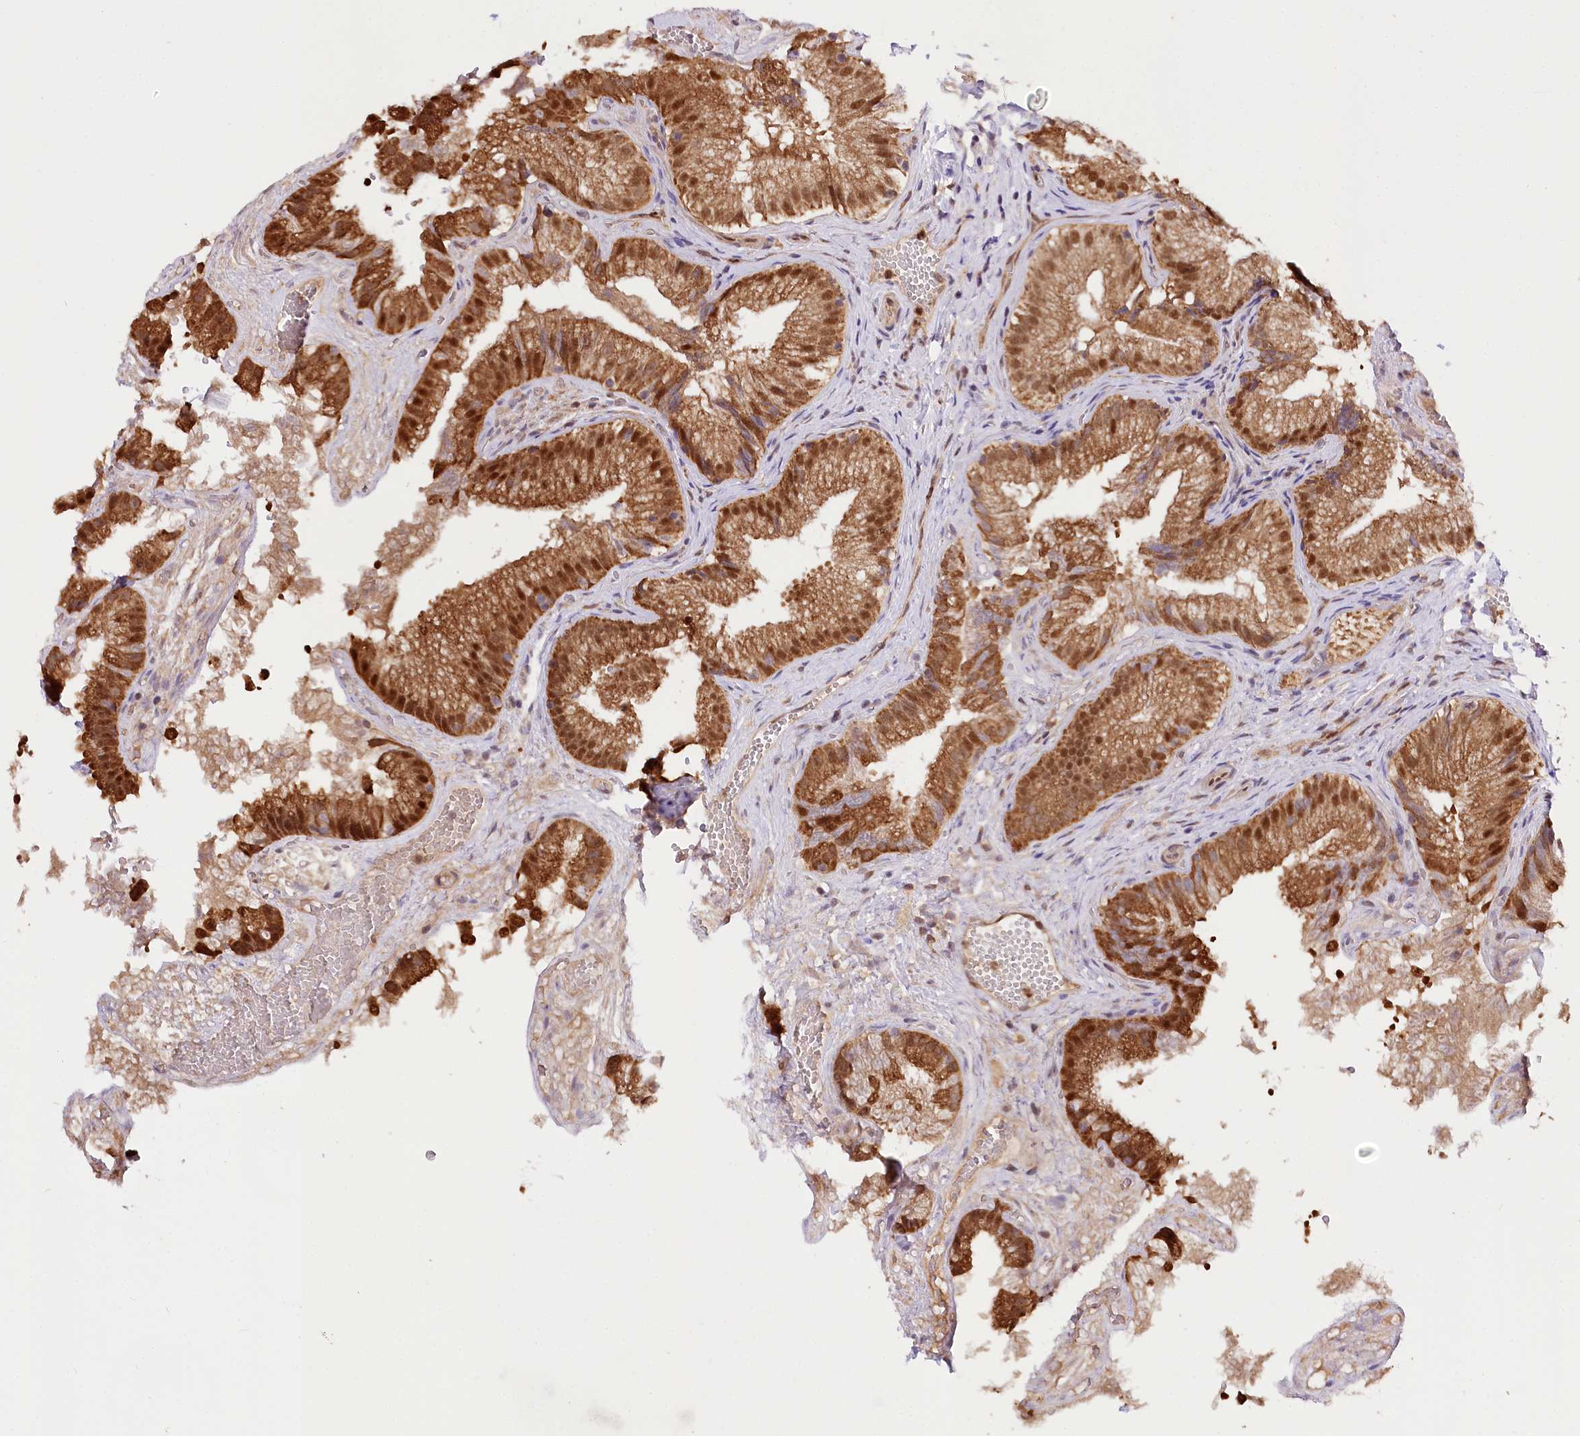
{"staining": {"intensity": "strong", "quantity": ">75%", "location": "cytoplasmic/membranous,nuclear"}, "tissue": "gallbladder", "cell_type": "Glandular cells", "image_type": "normal", "snomed": [{"axis": "morphology", "description": "Normal tissue, NOS"}, {"axis": "topography", "description": "Gallbladder"}], "caption": "IHC photomicrograph of benign gallbladder: human gallbladder stained using immunohistochemistry (IHC) demonstrates high levels of strong protein expression localized specifically in the cytoplasmic/membranous,nuclear of glandular cells, appearing as a cytoplasmic/membranous,nuclear brown color.", "gene": "GNL3L", "patient": {"sex": "female", "age": 30}}